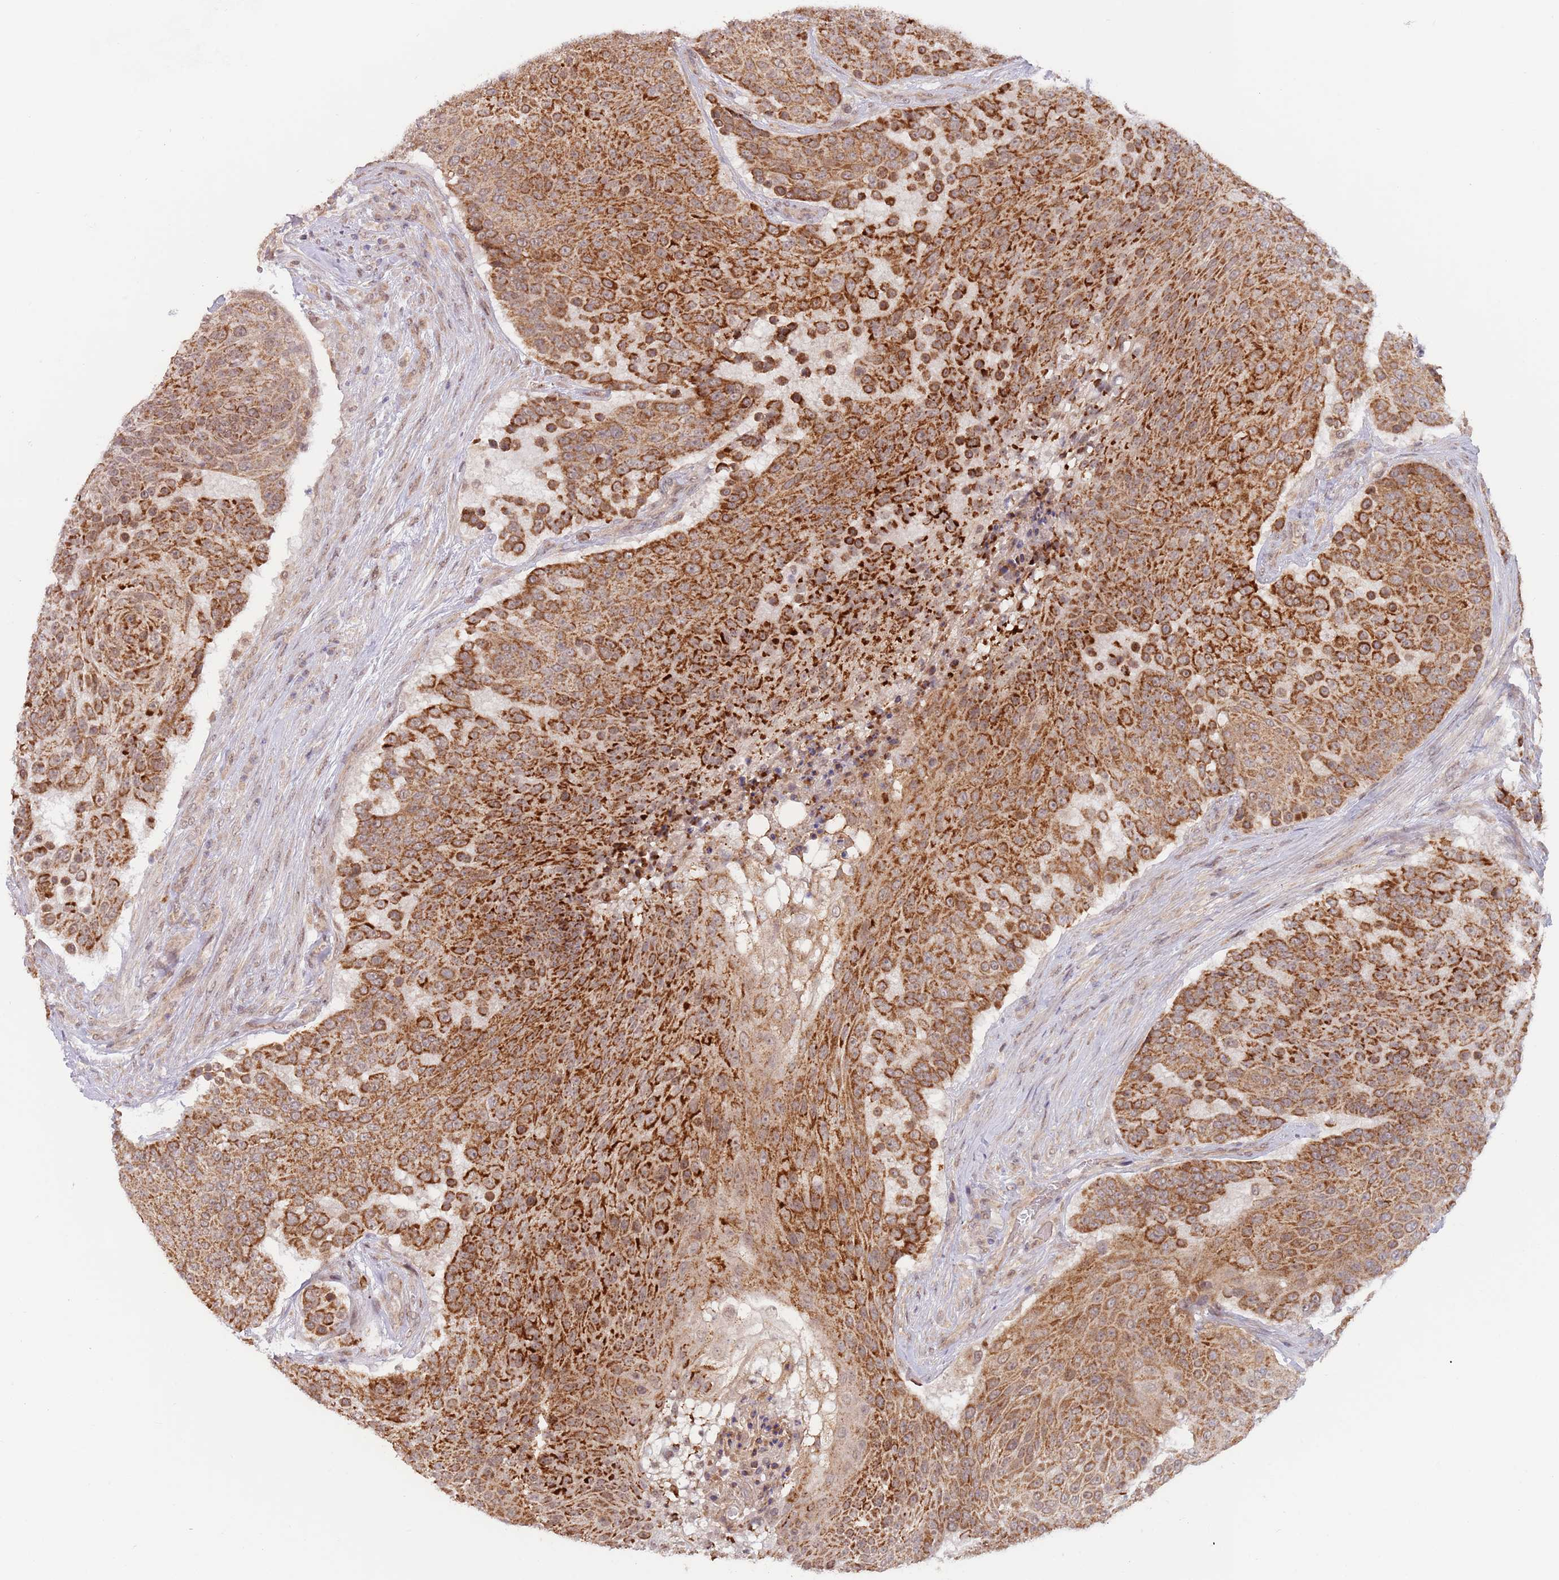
{"staining": {"intensity": "strong", "quantity": ">75%", "location": "cytoplasmic/membranous"}, "tissue": "urothelial cancer", "cell_type": "Tumor cells", "image_type": "cancer", "snomed": [{"axis": "morphology", "description": "Urothelial carcinoma, High grade"}, {"axis": "topography", "description": "Urinary bladder"}], "caption": "The photomicrograph displays immunohistochemical staining of urothelial cancer. There is strong cytoplasmic/membranous positivity is appreciated in approximately >75% of tumor cells.", "gene": "UQCC3", "patient": {"sex": "female", "age": 63}}